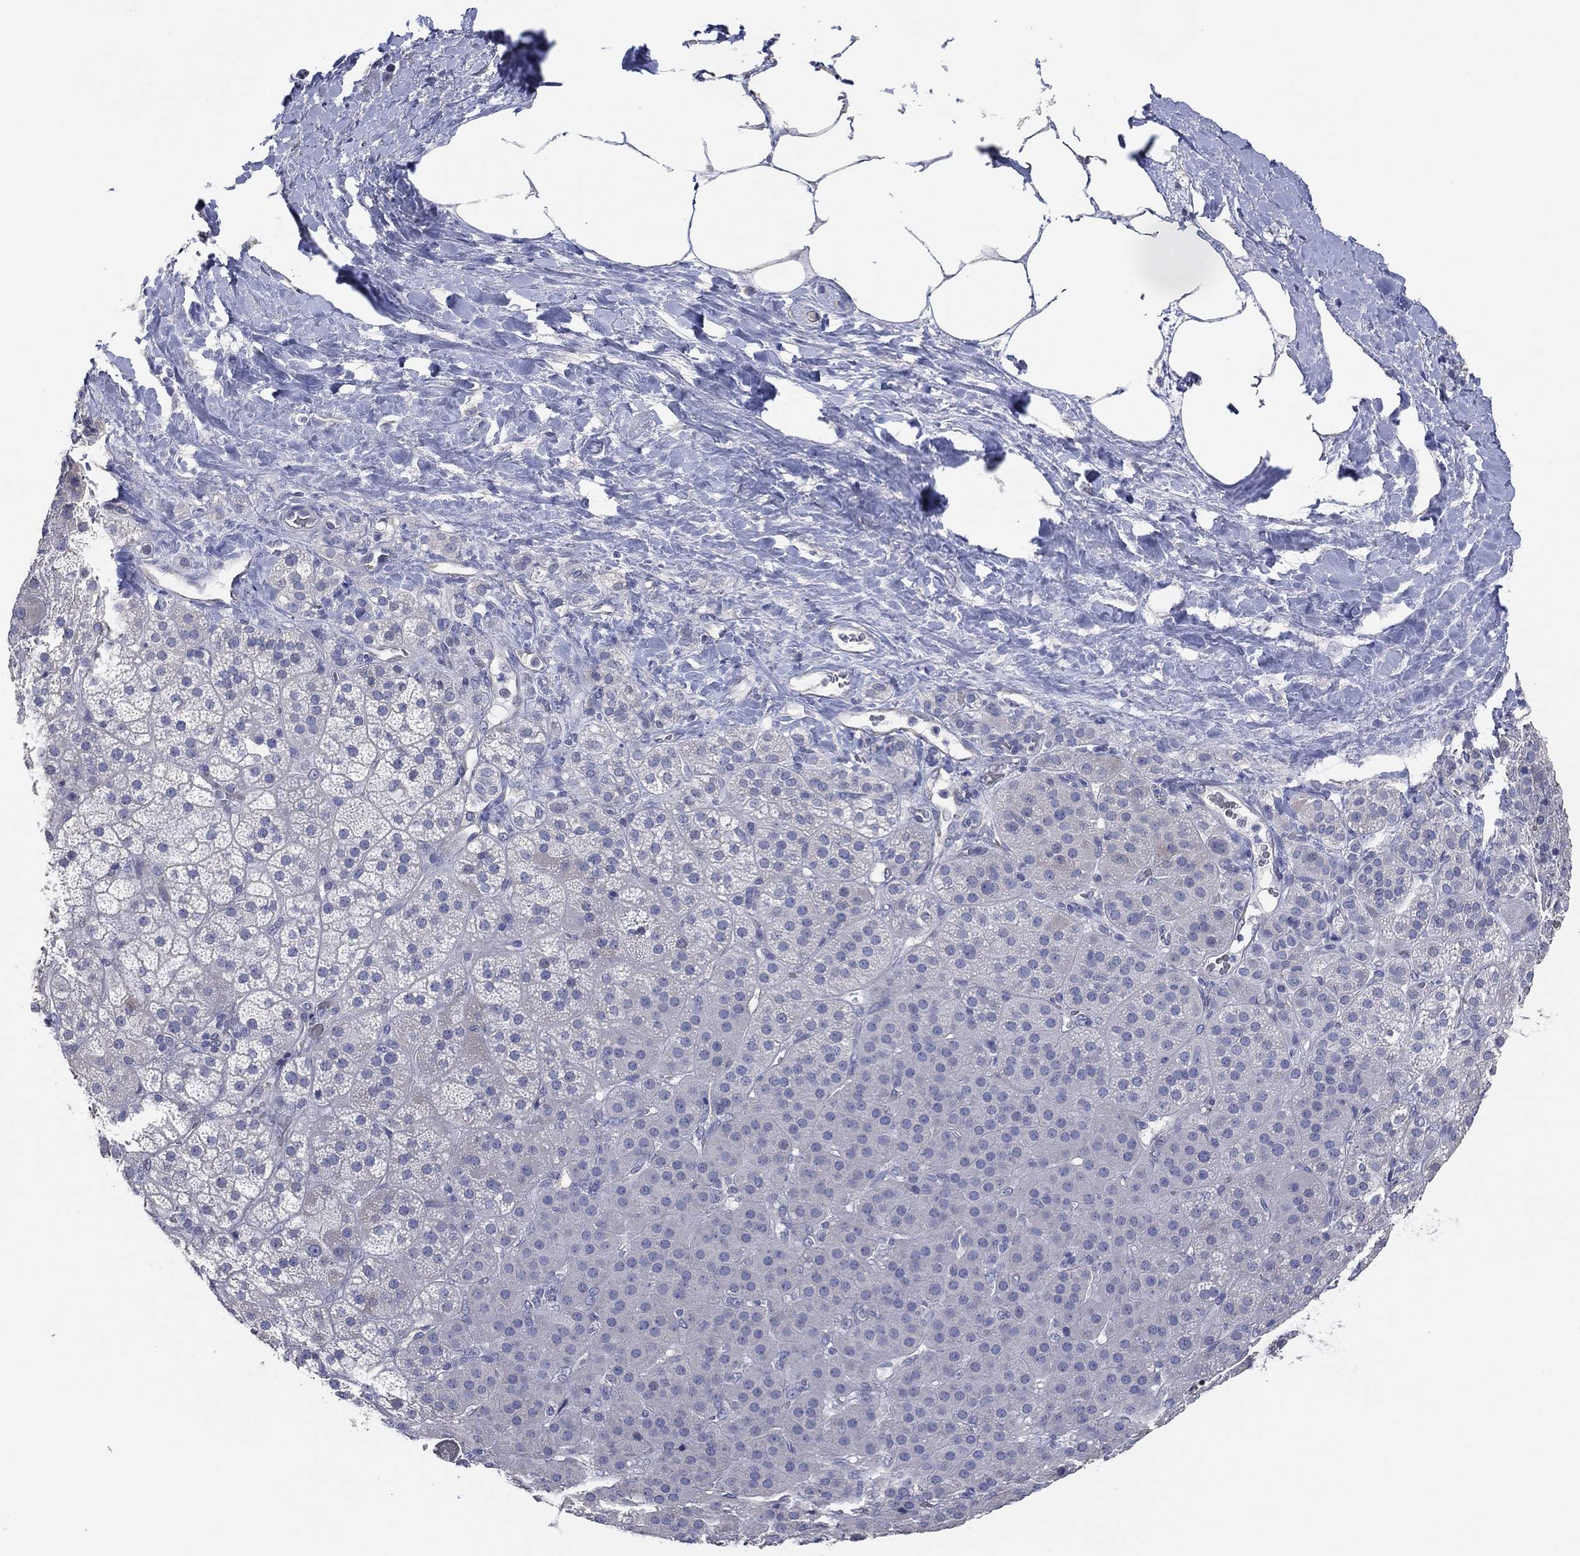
{"staining": {"intensity": "negative", "quantity": "none", "location": "none"}, "tissue": "adrenal gland", "cell_type": "Glandular cells", "image_type": "normal", "snomed": [{"axis": "morphology", "description": "Normal tissue, NOS"}, {"axis": "topography", "description": "Adrenal gland"}], "caption": "Immunohistochemistry histopathology image of benign adrenal gland stained for a protein (brown), which demonstrates no expression in glandular cells. (Stains: DAB IHC with hematoxylin counter stain, Microscopy: brightfield microscopy at high magnification).", "gene": "CFTR", "patient": {"sex": "male", "age": 57}}